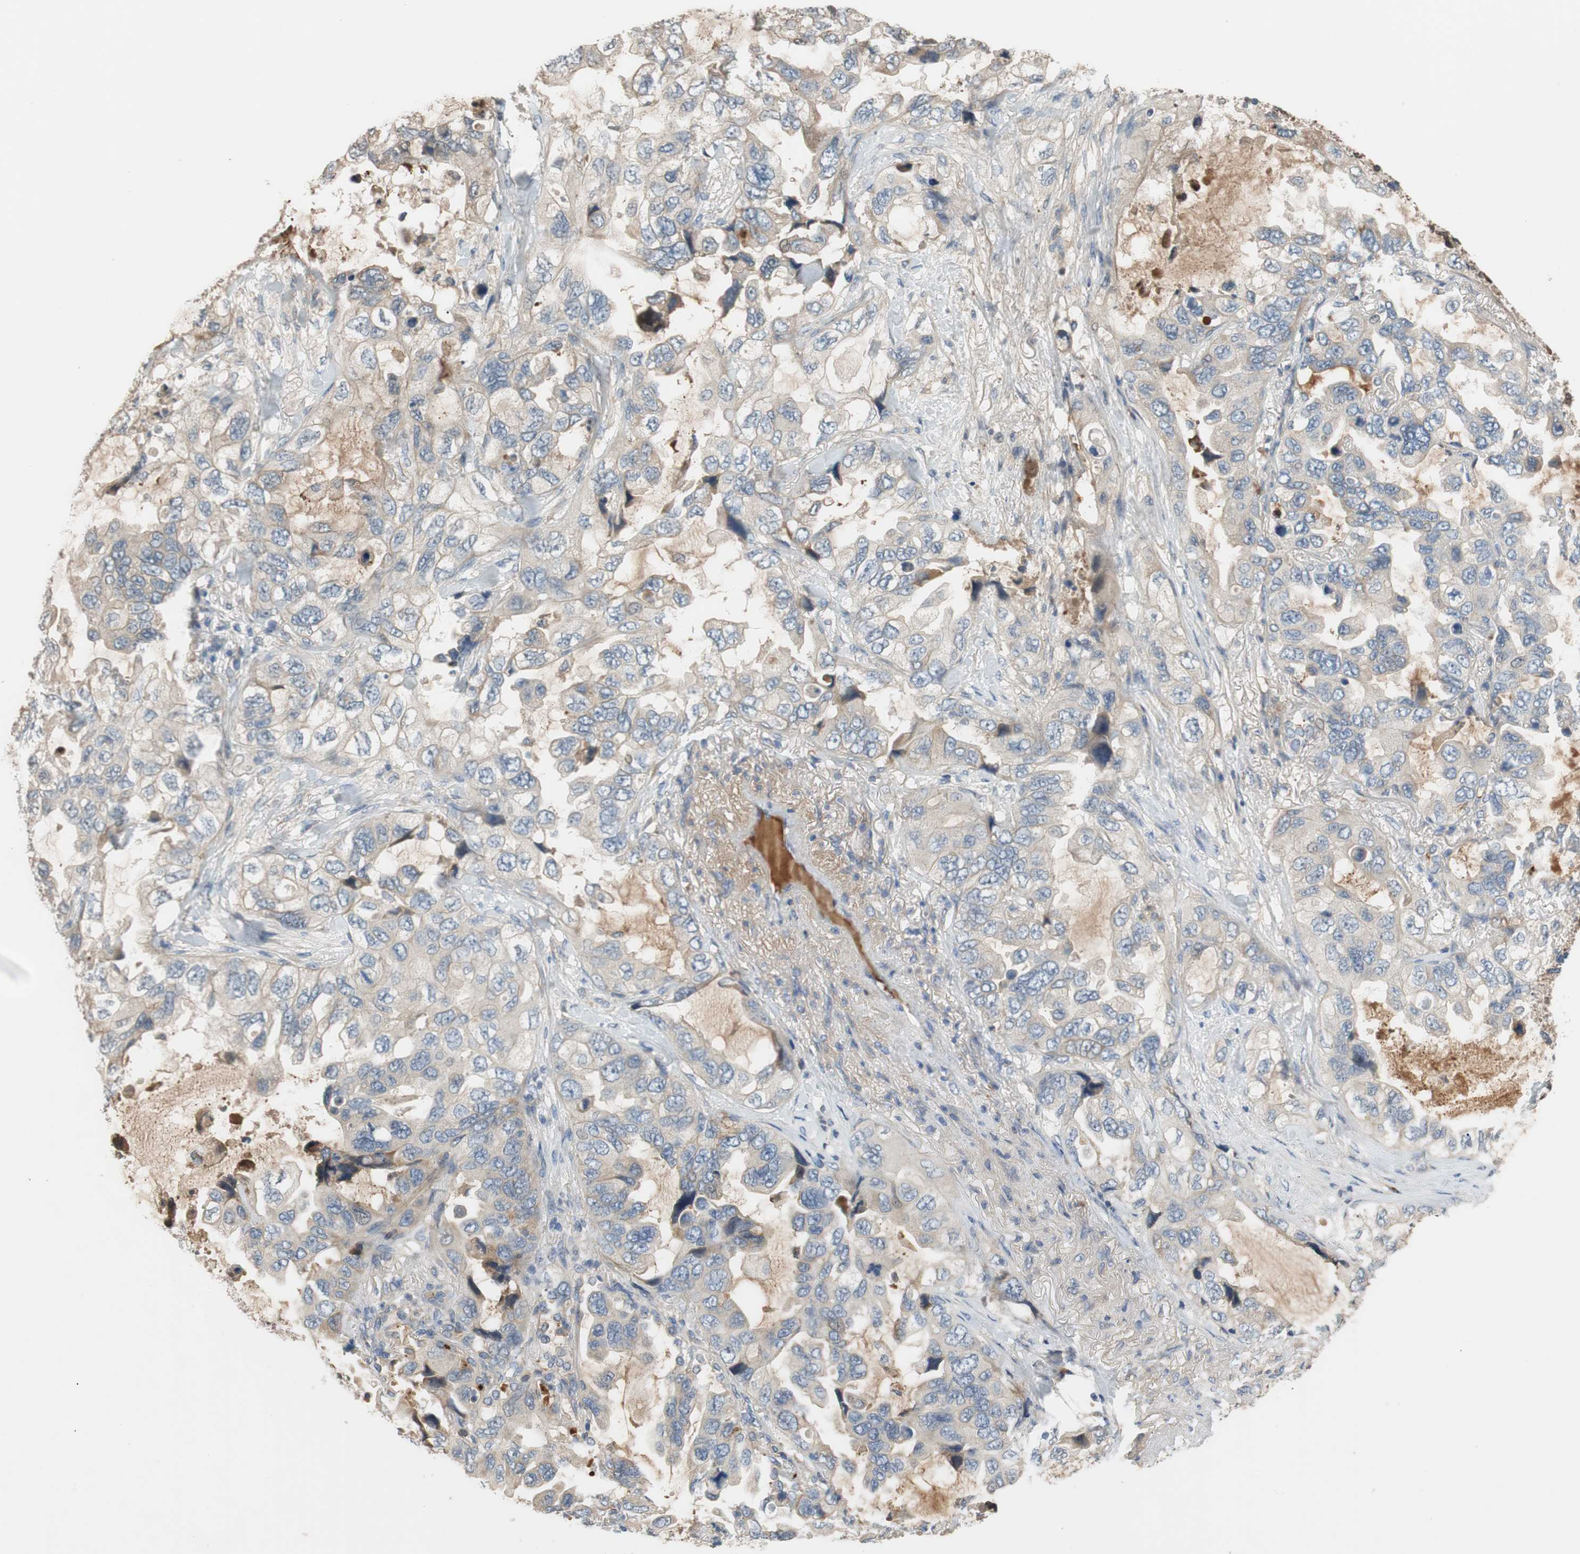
{"staining": {"intensity": "negative", "quantity": "none", "location": "none"}, "tissue": "lung cancer", "cell_type": "Tumor cells", "image_type": "cancer", "snomed": [{"axis": "morphology", "description": "Squamous cell carcinoma, NOS"}, {"axis": "topography", "description": "Lung"}], "caption": "Image shows no protein positivity in tumor cells of lung cancer tissue. (DAB (3,3'-diaminobenzidine) IHC, high magnification).", "gene": "C4A", "patient": {"sex": "female", "age": 73}}